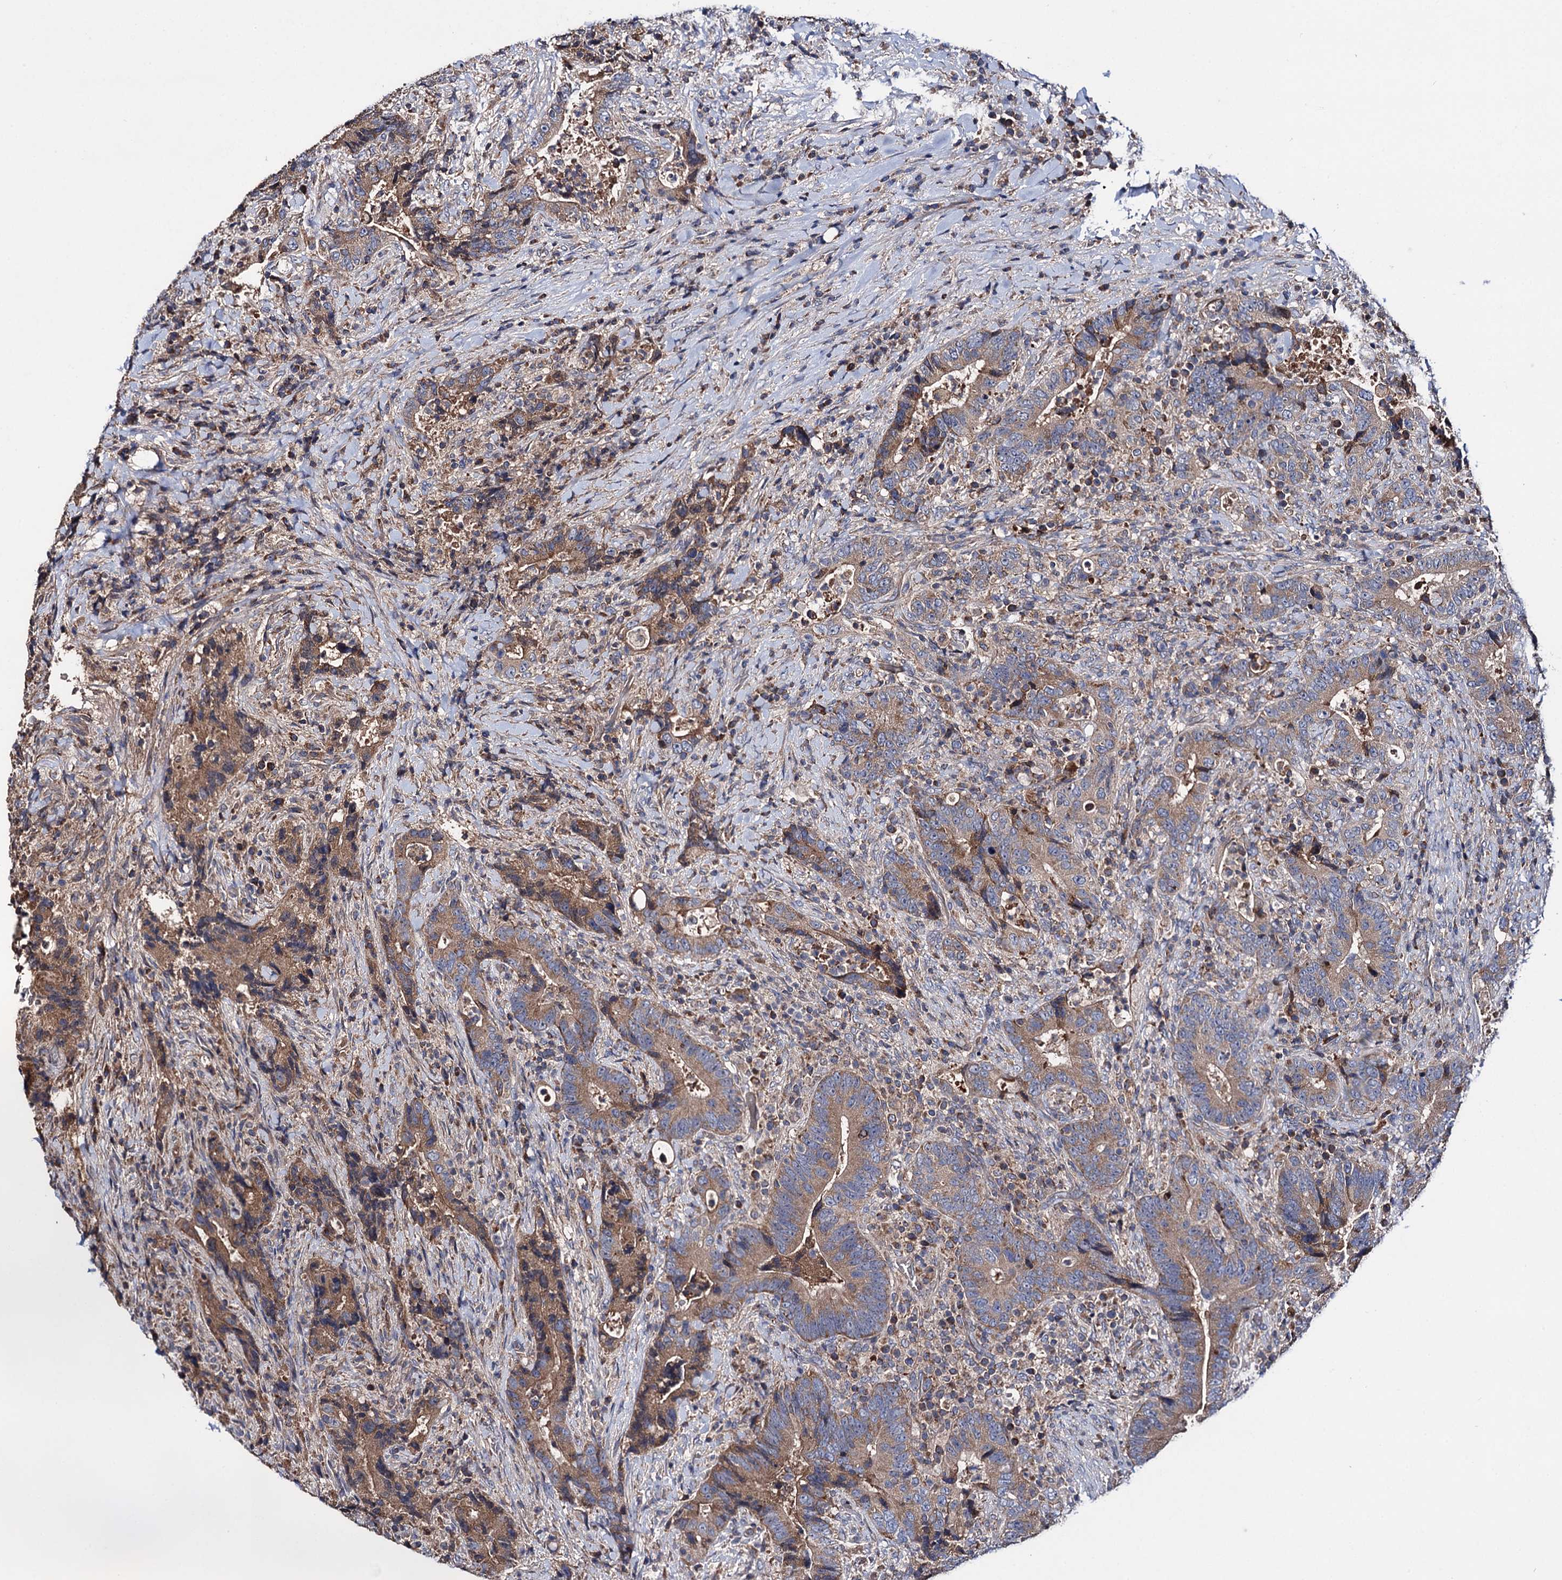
{"staining": {"intensity": "moderate", "quantity": ">75%", "location": "cytoplasmic/membranous"}, "tissue": "colorectal cancer", "cell_type": "Tumor cells", "image_type": "cancer", "snomed": [{"axis": "morphology", "description": "Adenocarcinoma, NOS"}, {"axis": "topography", "description": "Colon"}], "caption": "Protein expression analysis of colorectal cancer (adenocarcinoma) displays moderate cytoplasmic/membranous expression in approximately >75% of tumor cells.", "gene": "CLPB", "patient": {"sex": "female", "age": 75}}